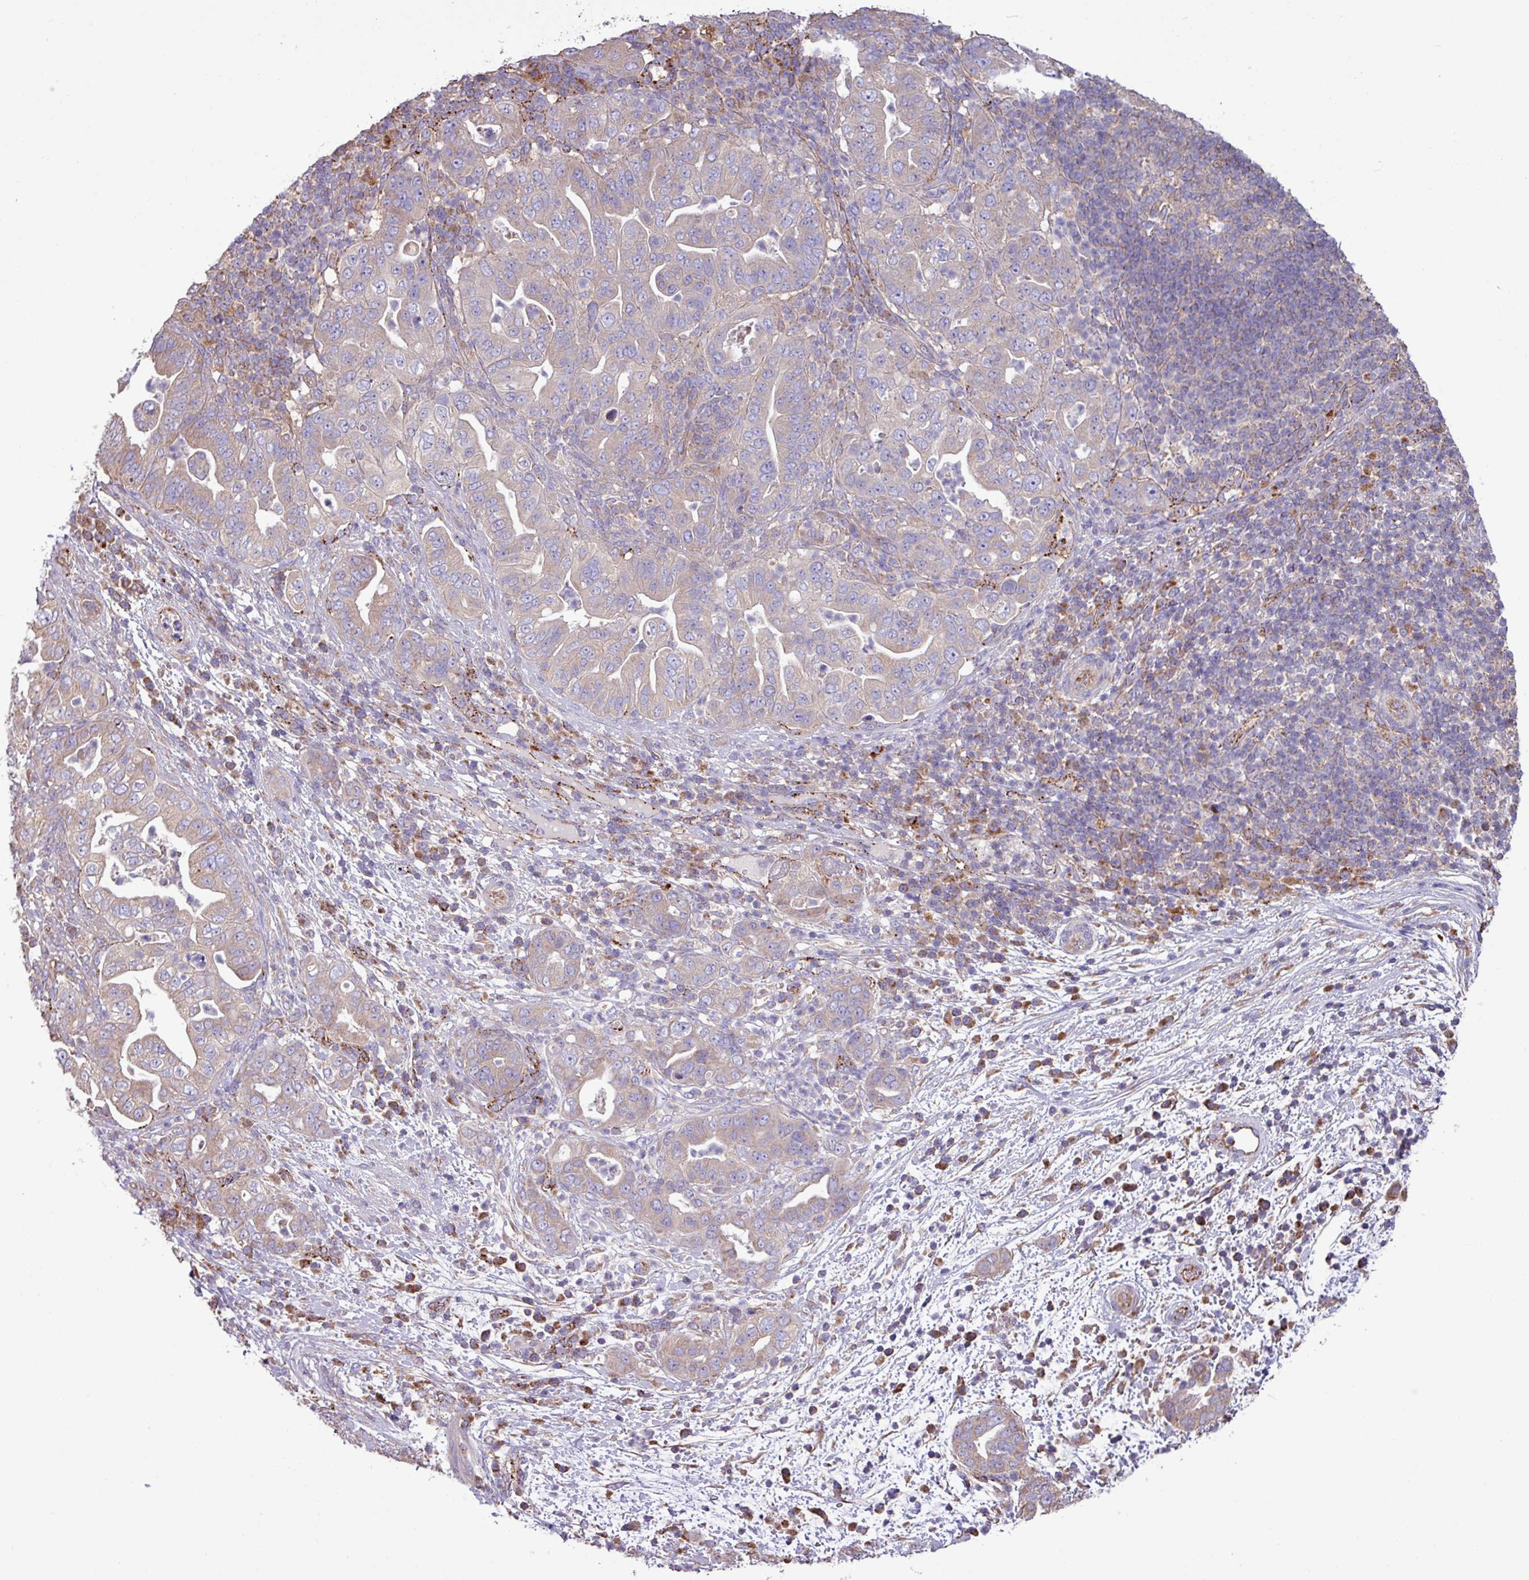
{"staining": {"intensity": "weak", "quantity": "25%-75%", "location": "cytoplasmic/membranous"}, "tissue": "pancreatic cancer", "cell_type": "Tumor cells", "image_type": "cancer", "snomed": [{"axis": "morphology", "description": "Normal tissue, NOS"}, {"axis": "morphology", "description": "Adenocarcinoma, NOS"}, {"axis": "topography", "description": "Lymph node"}, {"axis": "topography", "description": "Pancreas"}], "caption": "Immunohistochemical staining of human adenocarcinoma (pancreatic) exhibits low levels of weak cytoplasmic/membranous protein staining in about 25%-75% of tumor cells. Using DAB (3,3'-diaminobenzidine) (brown) and hematoxylin (blue) stains, captured at high magnification using brightfield microscopy.", "gene": "PPM1J", "patient": {"sex": "female", "age": 67}}